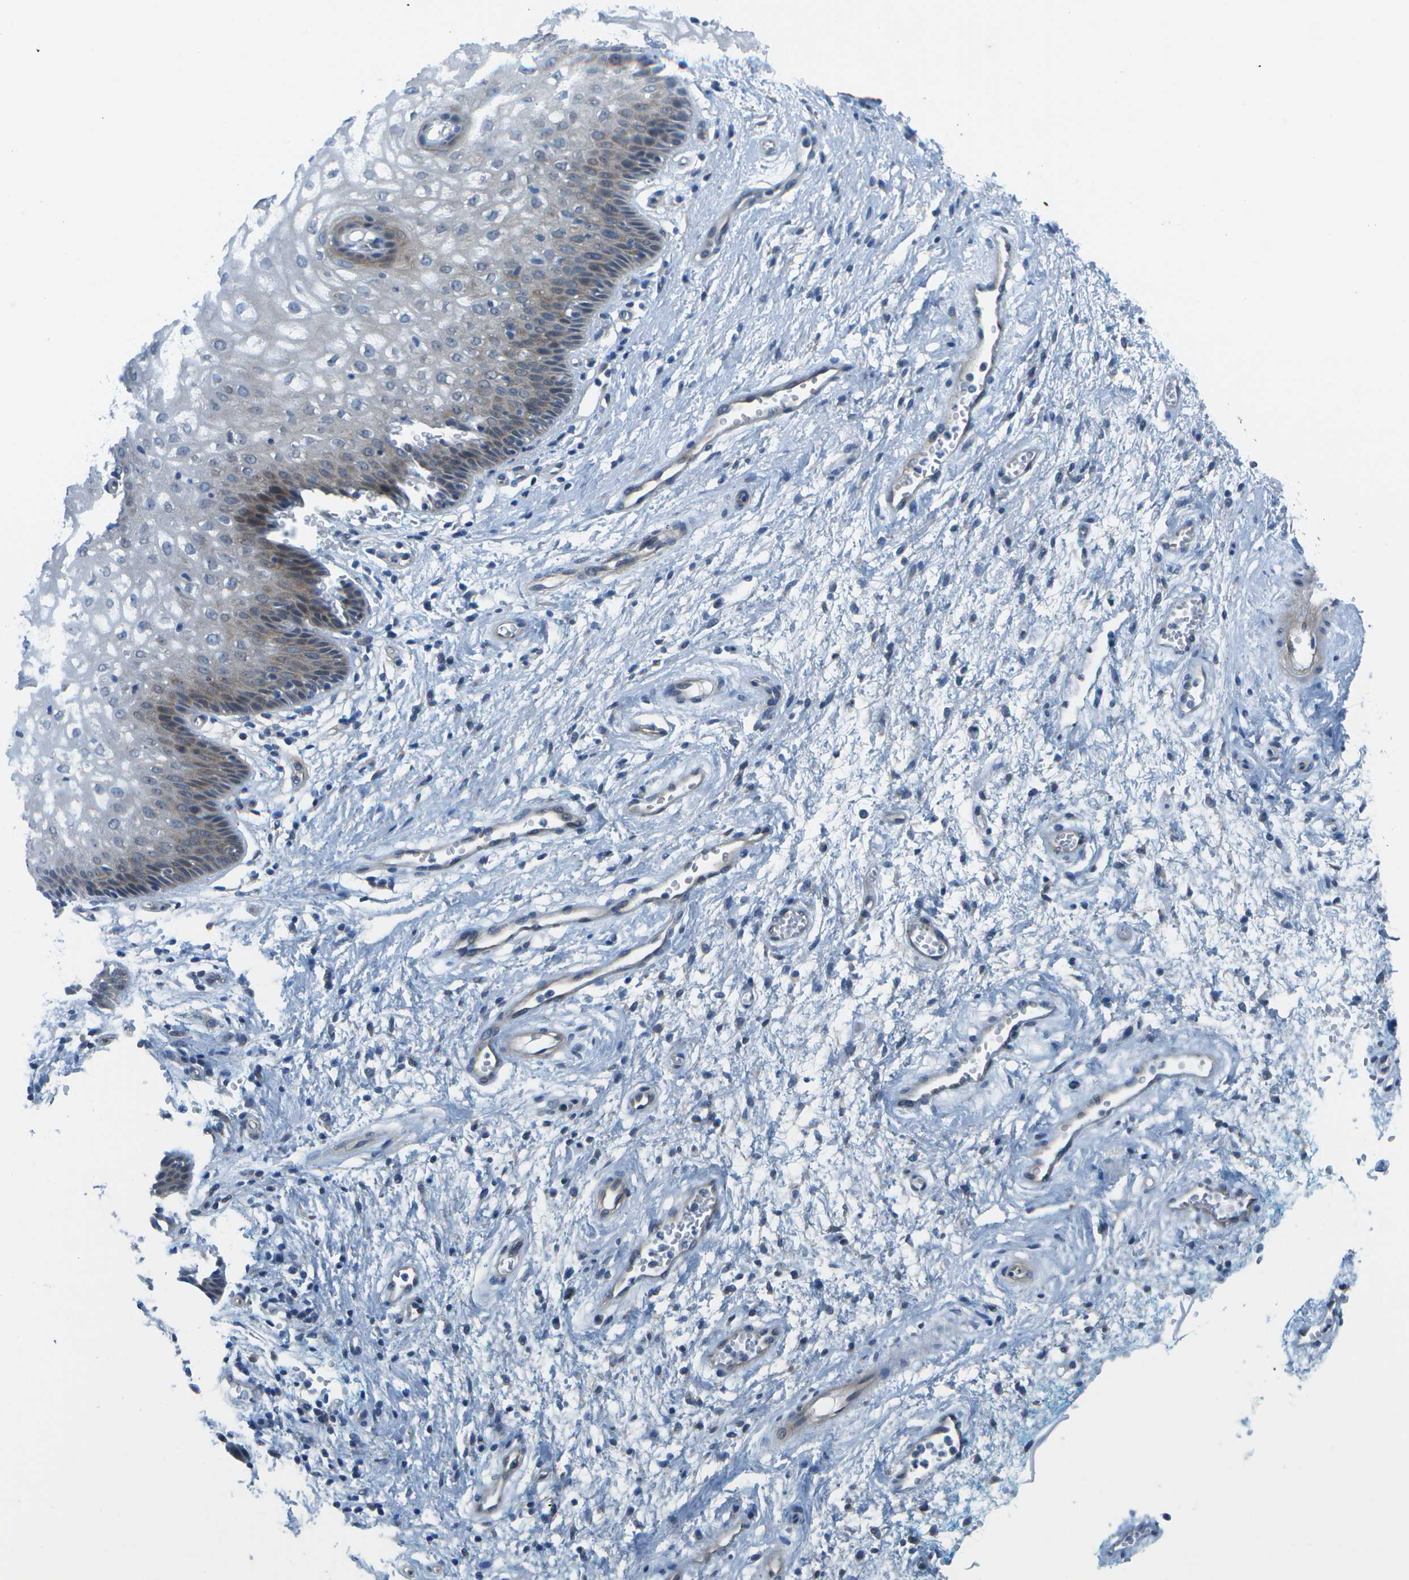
{"staining": {"intensity": "weak", "quantity": "<25%", "location": "cytoplasmic/membranous"}, "tissue": "vagina", "cell_type": "Squamous epithelial cells", "image_type": "normal", "snomed": [{"axis": "morphology", "description": "Normal tissue, NOS"}, {"axis": "topography", "description": "Vagina"}], "caption": "IHC histopathology image of normal human vagina stained for a protein (brown), which reveals no expression in squamous epithelial cells.", "gene": "SORBS3", "patient": {"sex": "female", "age": 34}}